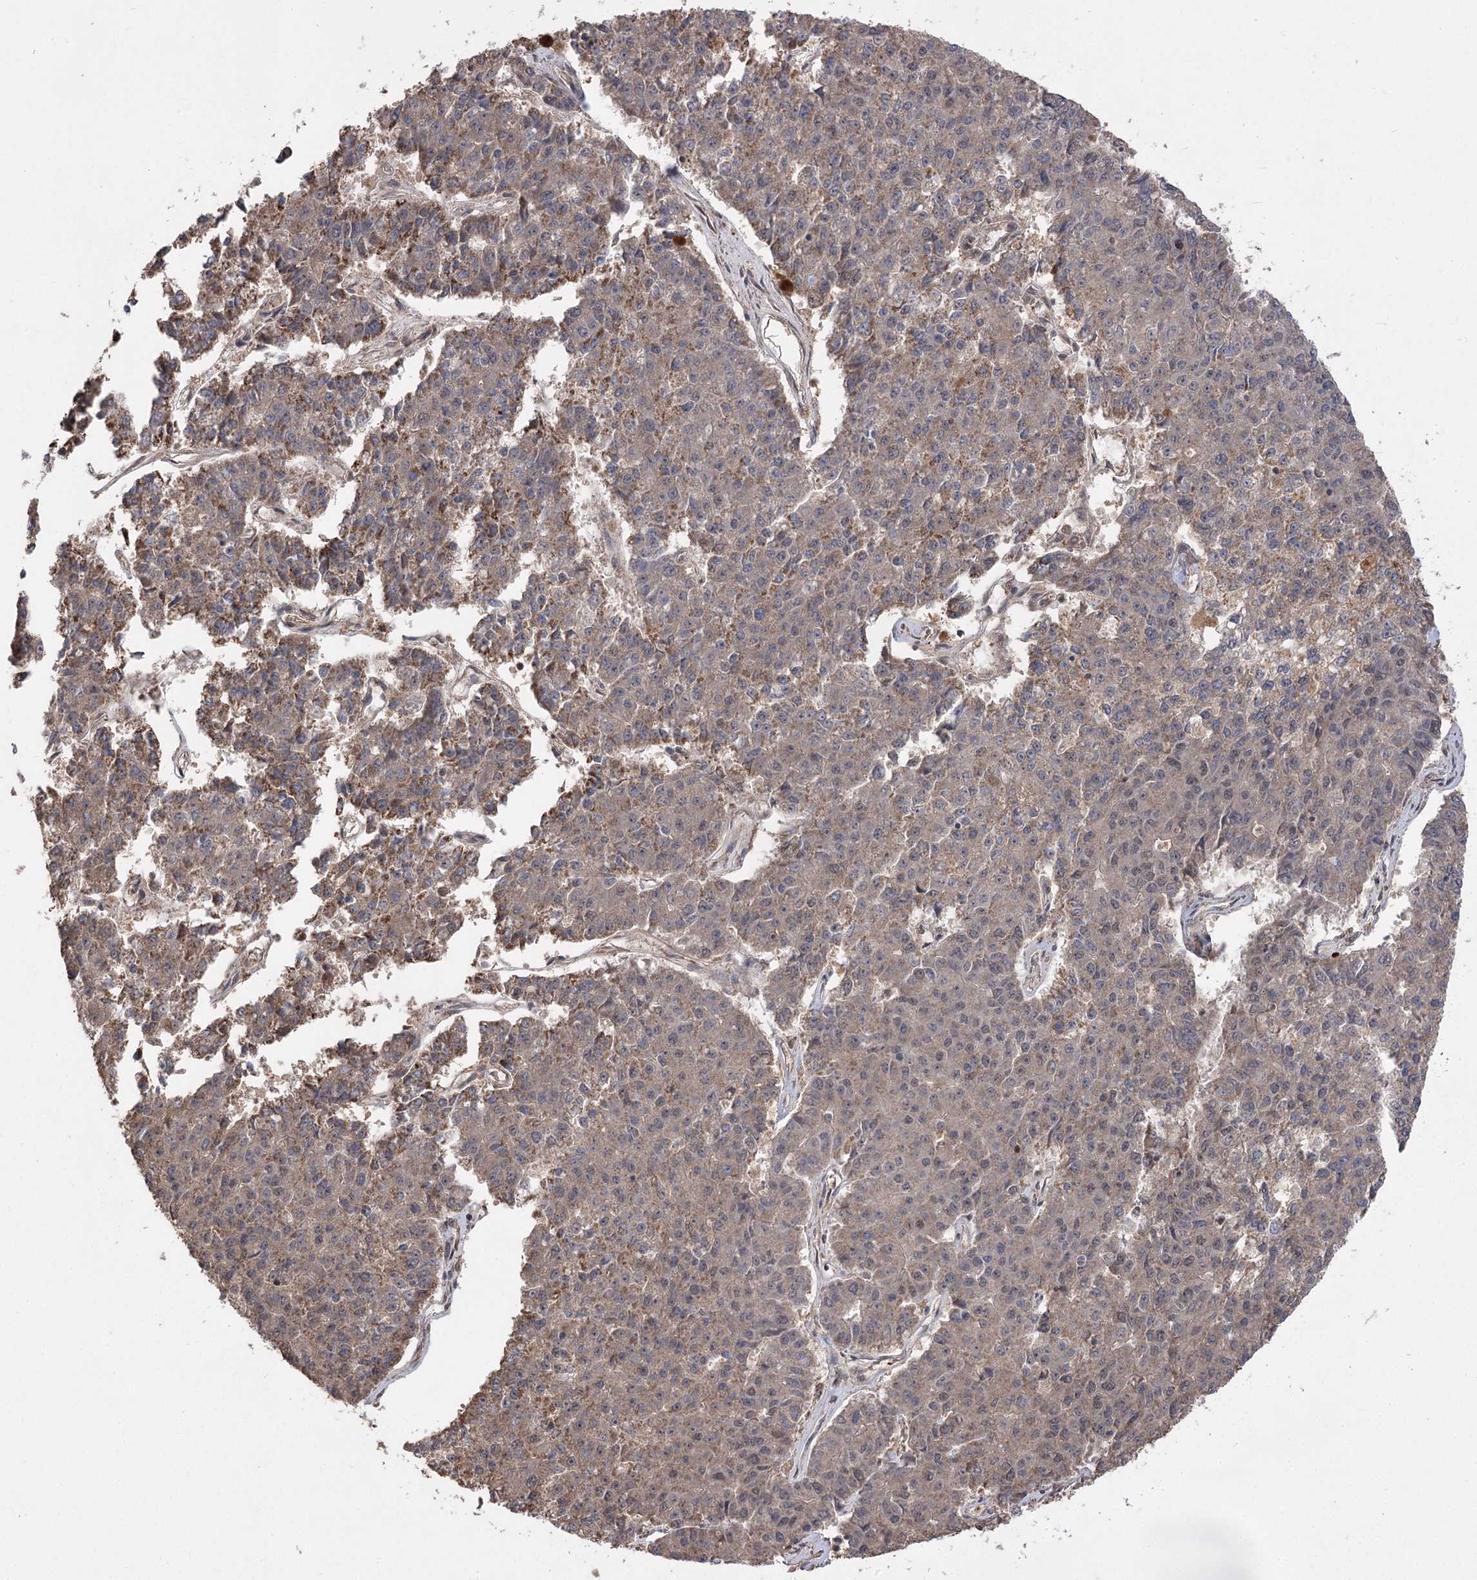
{"staining": {"intensity": "weak", "quantity": "25%-75%", "location": "cytoplasmic/membranous,nuclear"}, "tissue": "pancreatic cancer", "cell_type": "Tumor cells", "image_type": "cancer", "snomed": [{"axis": "morphology", "description": "Adenocarcinoma, NOS"}, {"axis": "topography", "description": "Pancreas"}], "caption": "Human pancreatic cancer stained with a brown dye demonstrates weak cytoplasmic/membranous and nuclear positive positivity in about 25%-75% of tumor cells.", "gene": "TENM2", "patient": {"sex": "male", "age": 50}}